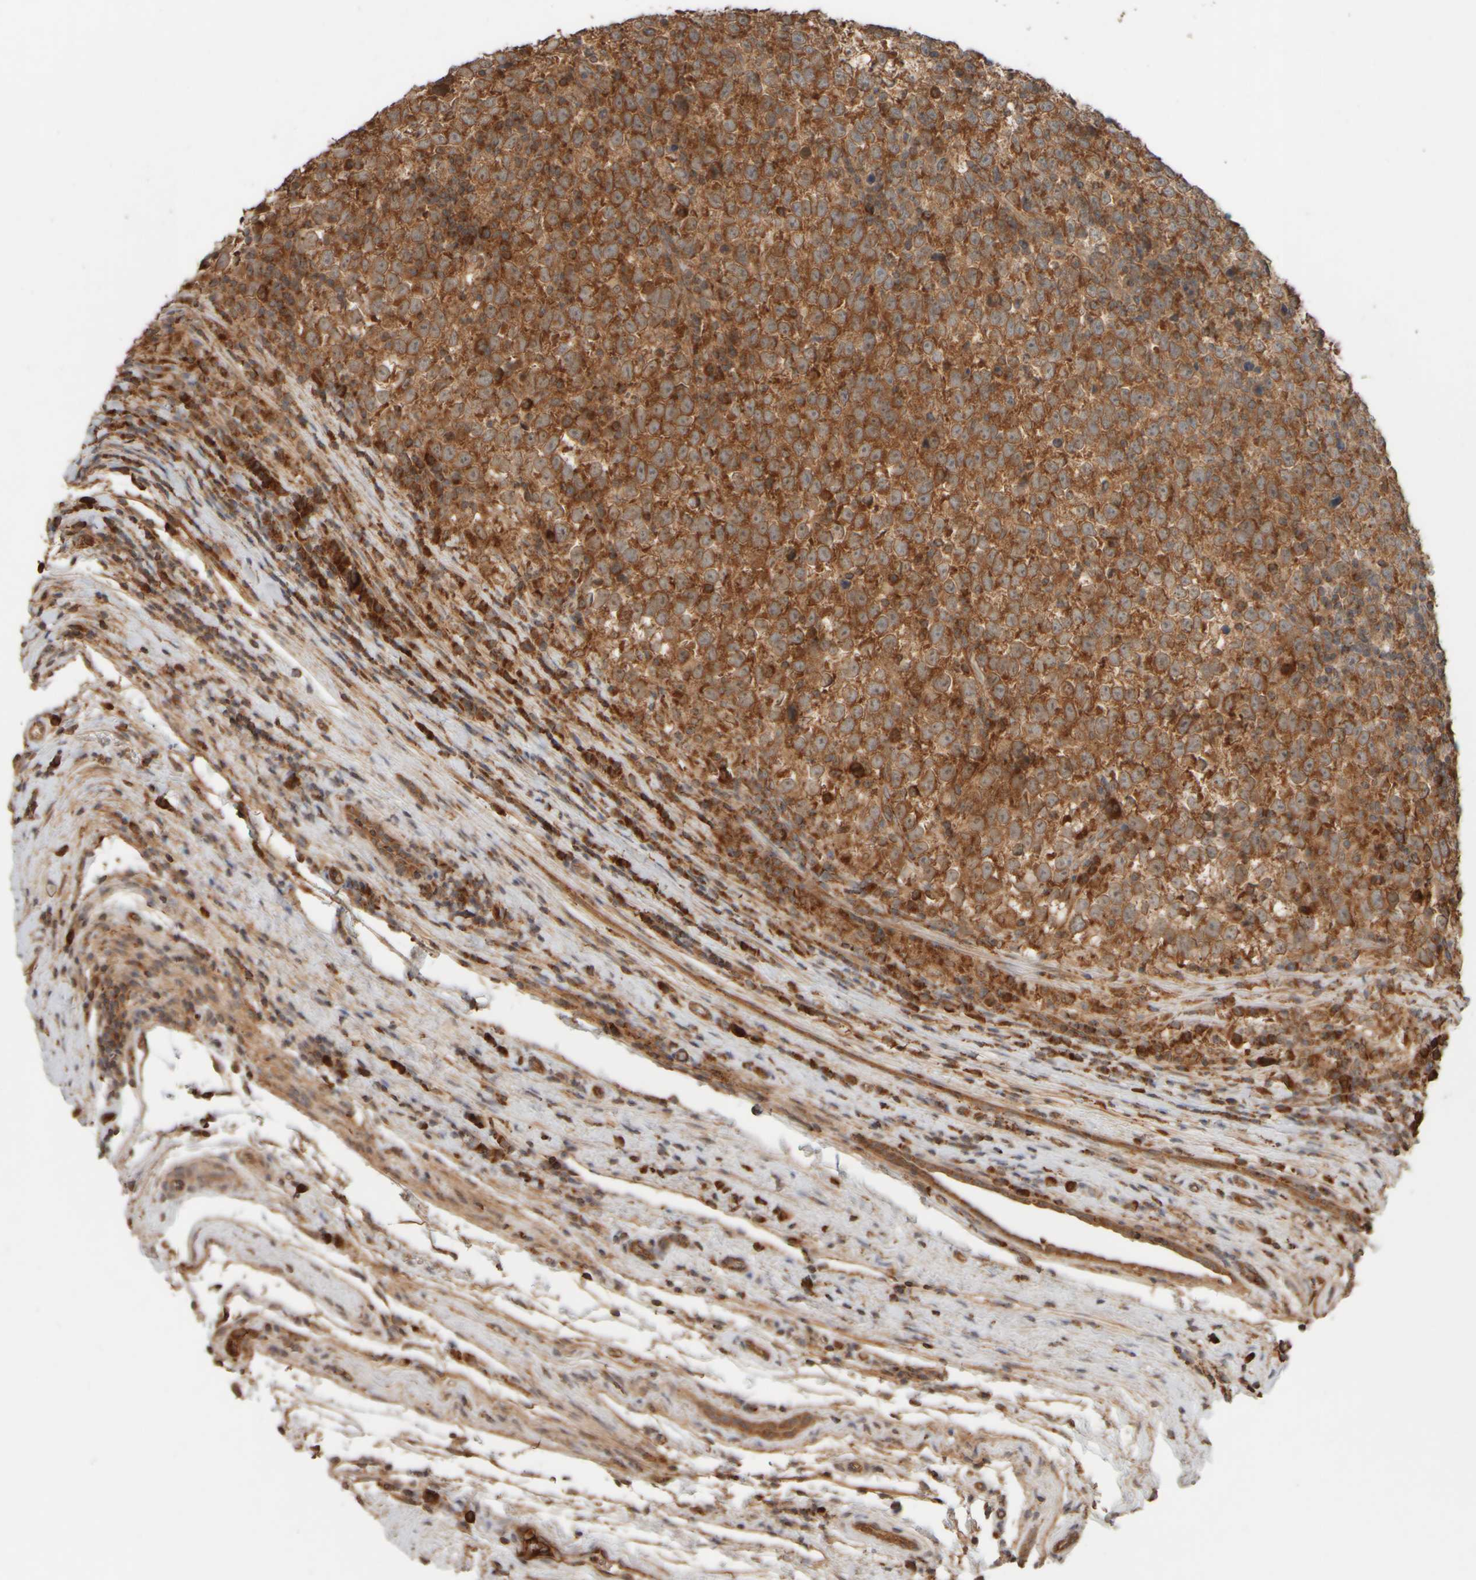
{"staining": {"intensity": "strong", "quantity": ">75%", "location": "cytoplasmic/membranous"}, "tissue": "testis cancer", "cell_type": "Tumor cells", "image_type": "cancer", "snomed": [{"axis": "morphology", "description": "Normal tissue, NOS"}, {"axis": "morphology", "description": "Seminoma, NOS"}, {"axis": "topography", "description": "Testis"}], "caption": "Testis seminoma stained with IHC displays strong cytoplasmic/membranous staining in approximately >75% of tumor cells.", "gene": "EIF2B3", "patient": {"sex": "male", "age": 43}}